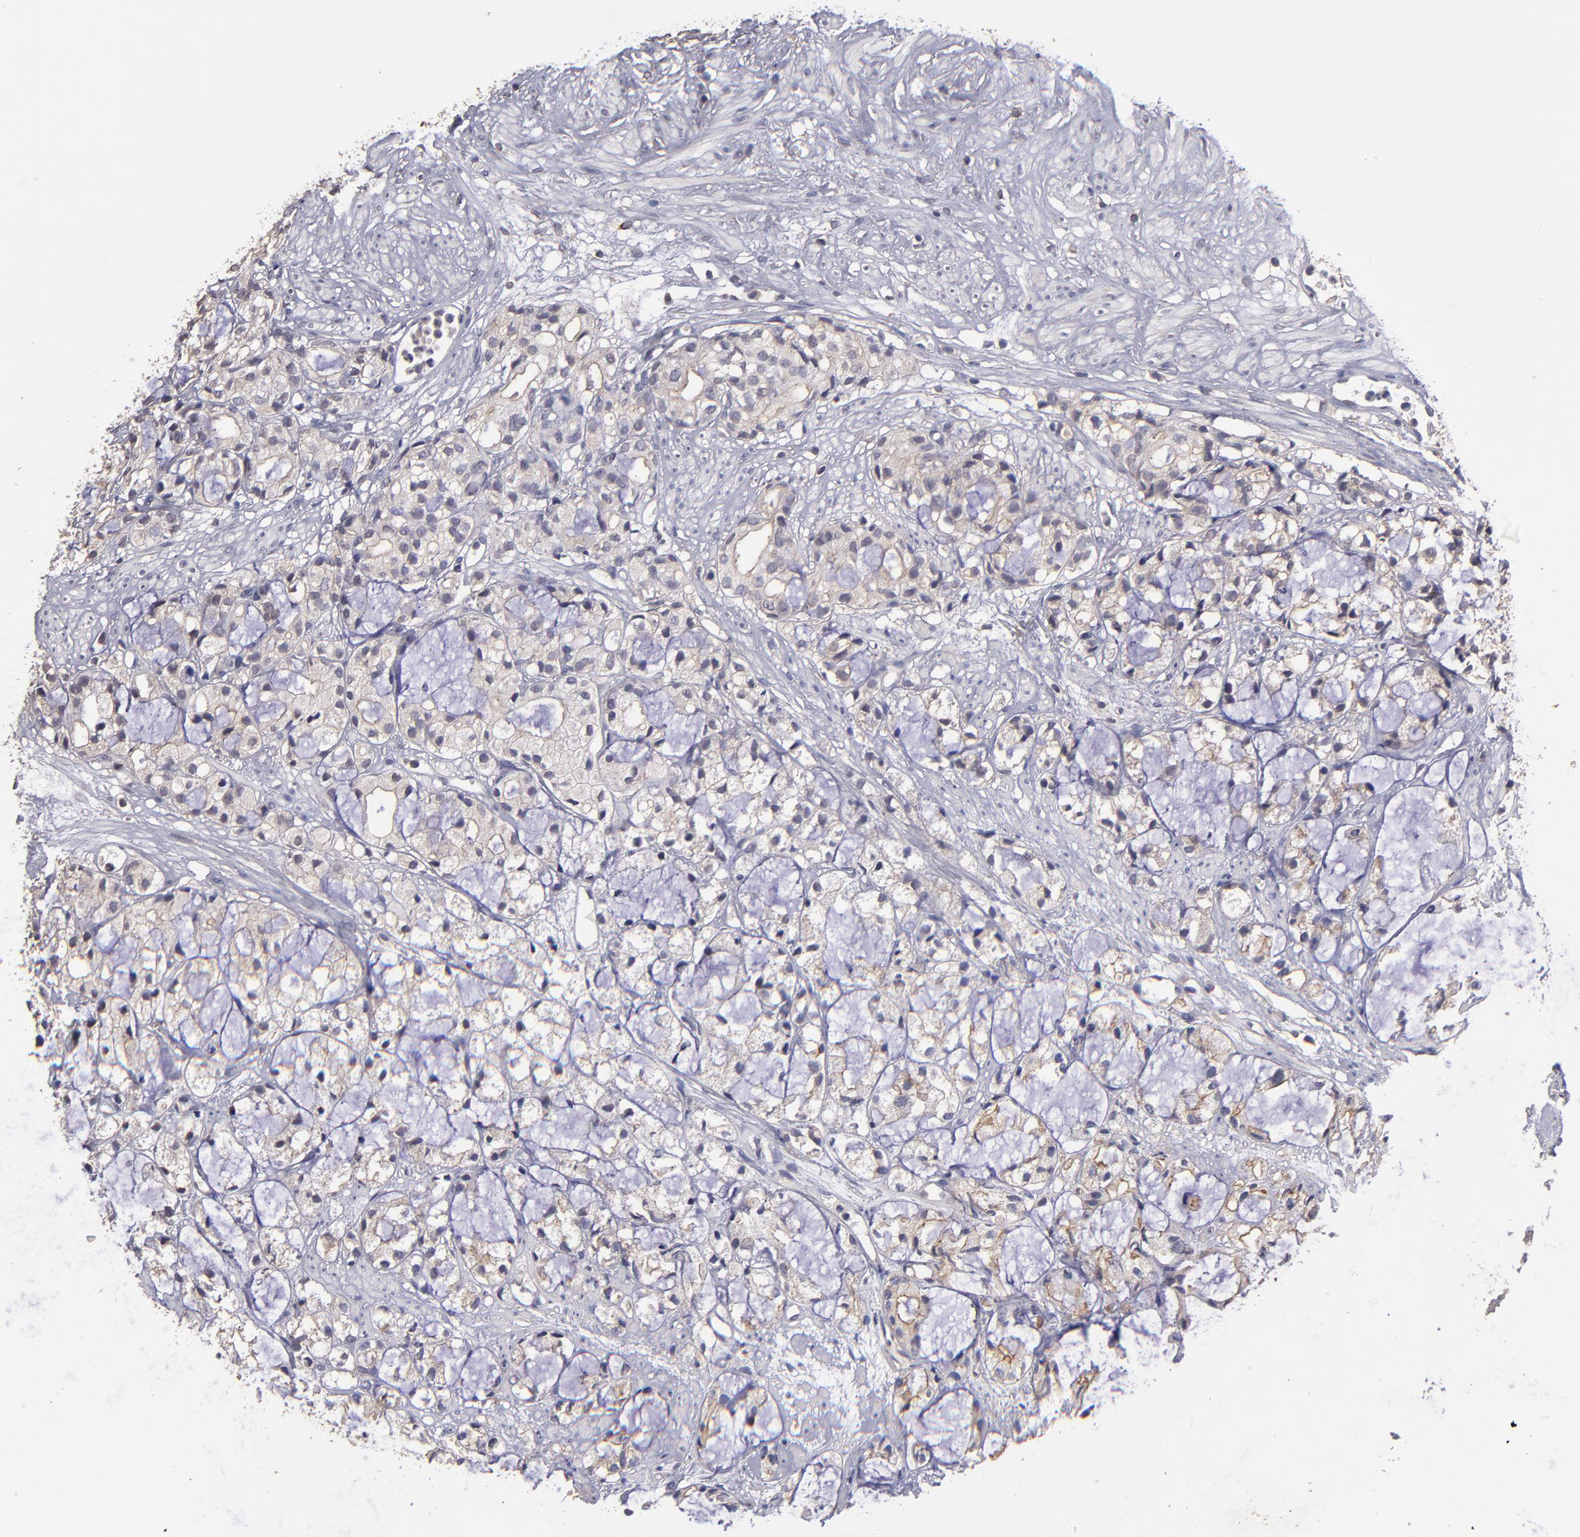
{"staining": {"intensity": "moderate", "quantity": "25%-75%", "location": "cytoplasmic/membranous"}, "tissue": "prostate cancer", "cell_type": "Tumor cells", "image_type": "cancer", "snomed": [{"axis": "morphology", "description": "Adenocarcinoma, High grade"}, {"axis": "topography", "description": "Prostate"}], "caption": "IHC (DAB (3,3'-diaminobenzidine)) staining of human prostate adenocarcinoma (high-grade) reveals moderate cytoplasmic/membranous protein expression in approximately 25%-75% of tumor cells.", "gene": "NF2", "patient": {"sex": "male", "age": 85}}